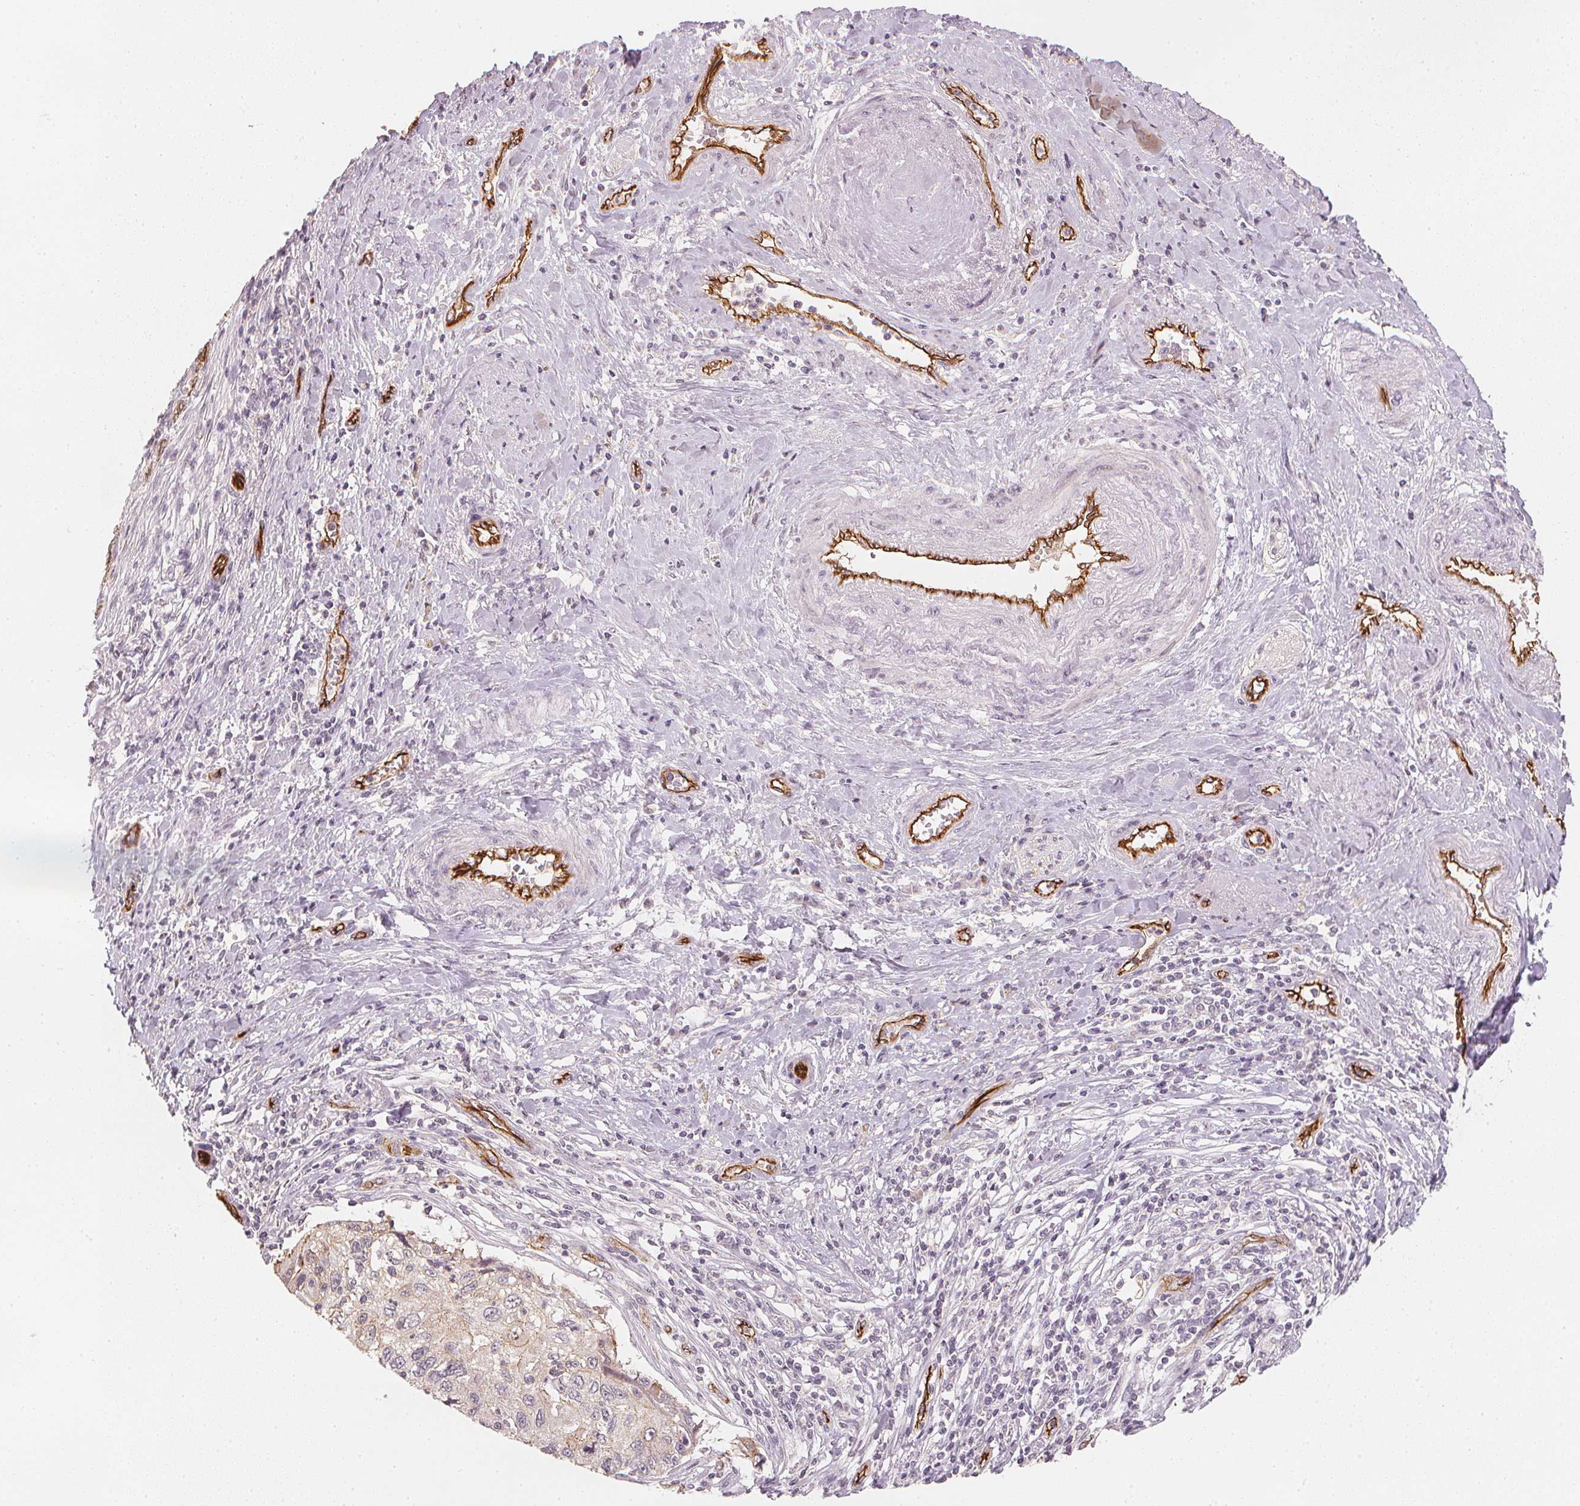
{"staining": {"intensity": "negative", "quantity": "none", "location": "none"}, "tissue": "cervical cancer", "cell_type": "Tumor cells", "image_type": "cancer", "snomed": [{"axis": "morphology", "description": "Squamous cell carcinoma, NOS"}, {"axis": "topography", "description": "Cervix"}], "caption": "The micrograph shows no significant positivity in tumor cells of squamous cell carcinoma (cervical).", "gene": "CIB1", "patient": {"sex": "female", "age": 70}}